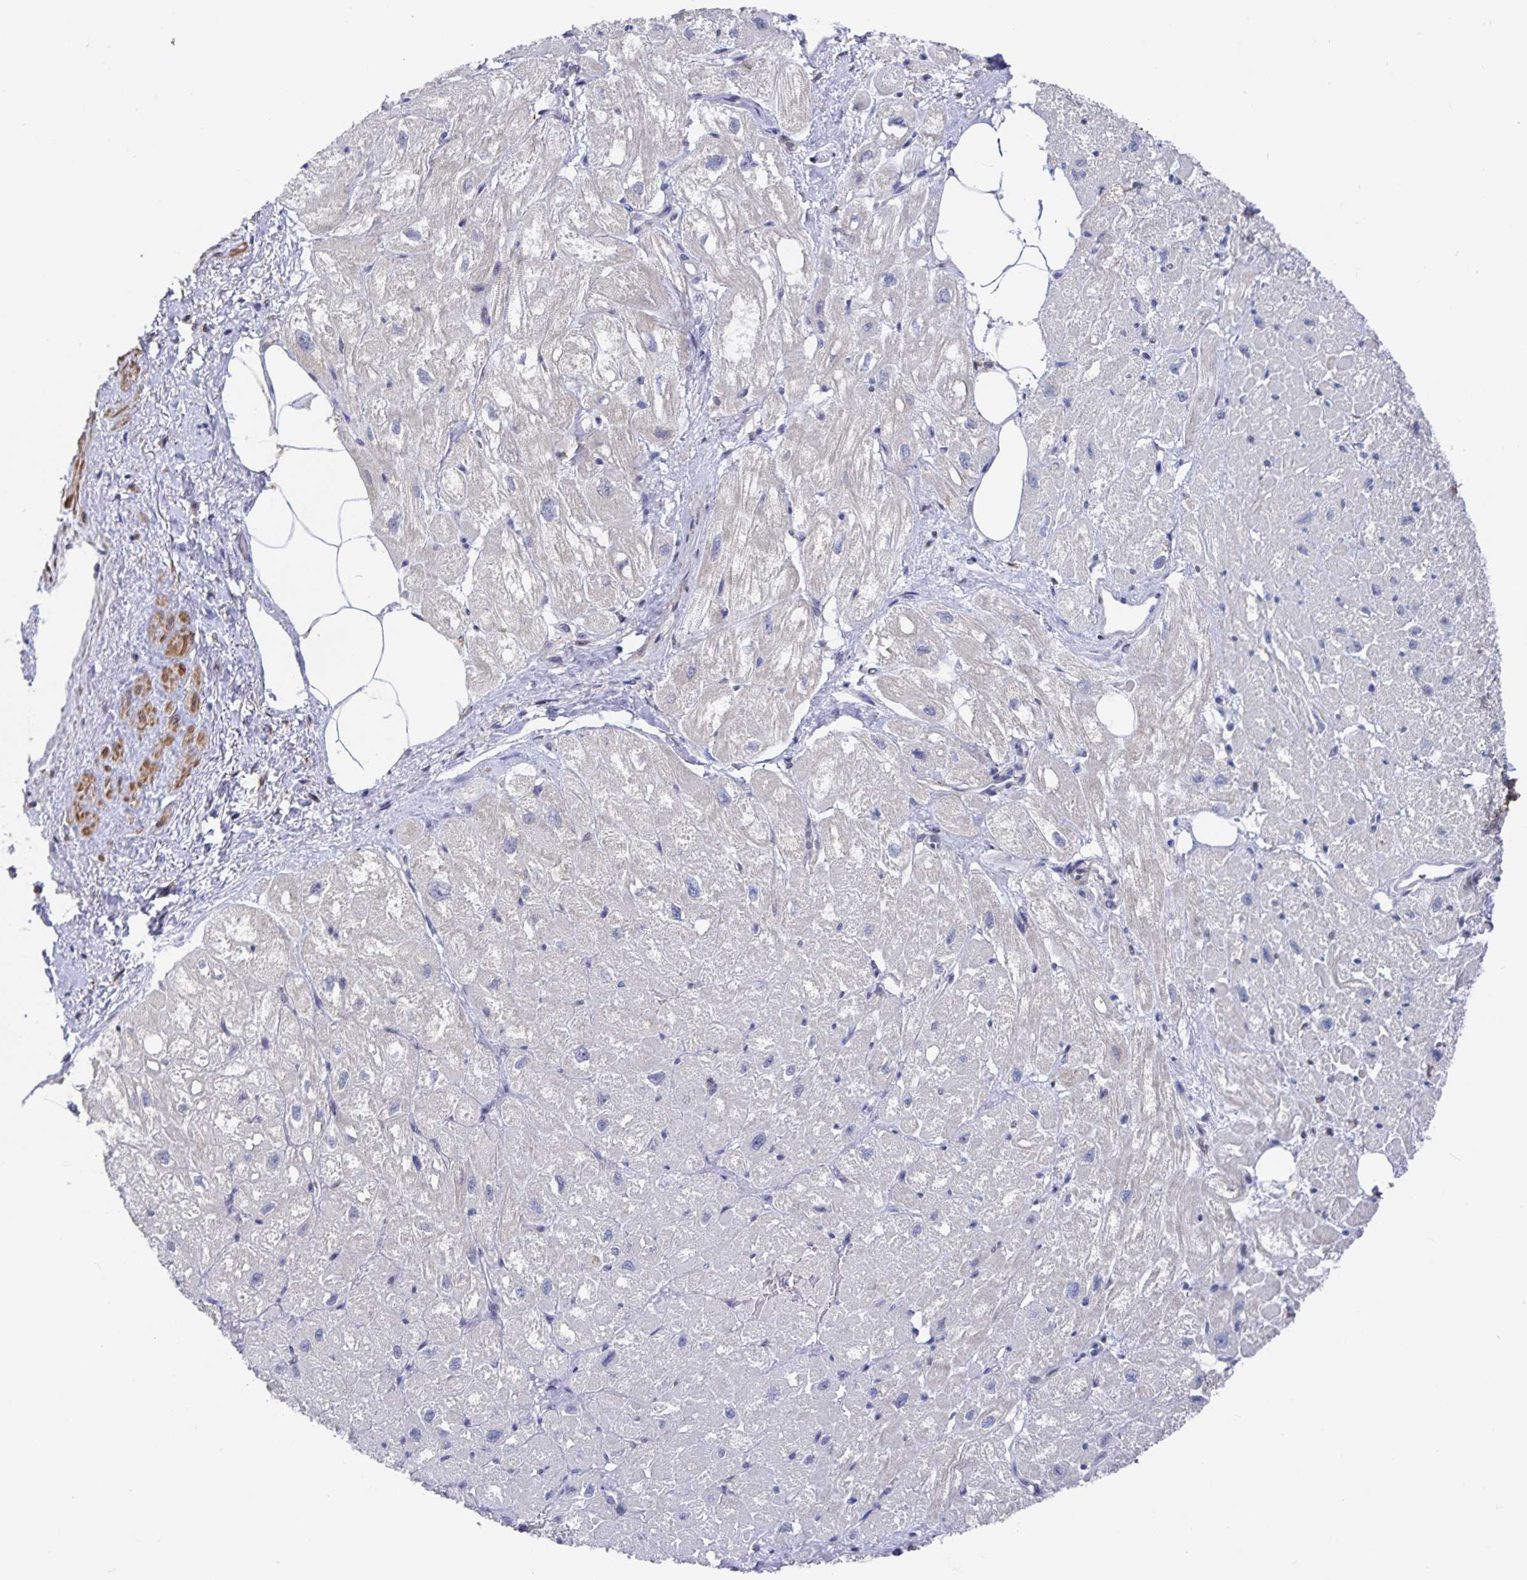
{"staining": {"intensity": "weak", "quantity": ">75%", "location": "cytoplasmic/membranous"}, "tissue": "heart muscle", "cell_type": "Cardiomyocytes", "image_type": "normal", "snomed": [{"axis": "morphology", "description": "Normal tissue, NOS"}, {"axis": "topography", "description": "Heart"}], "caption": "Cardiomyocytes reveal low levels of weak cytoplasmic/membranous staining in approximately >75% of cells in unremarkable human heart muscle. (Stains: DAB in brown, nuclei in blue, Microscopy: brightfield microscopy at high magnification).", "gene": "ZIK1", "patient": {"sex": "female", "age": 62}}